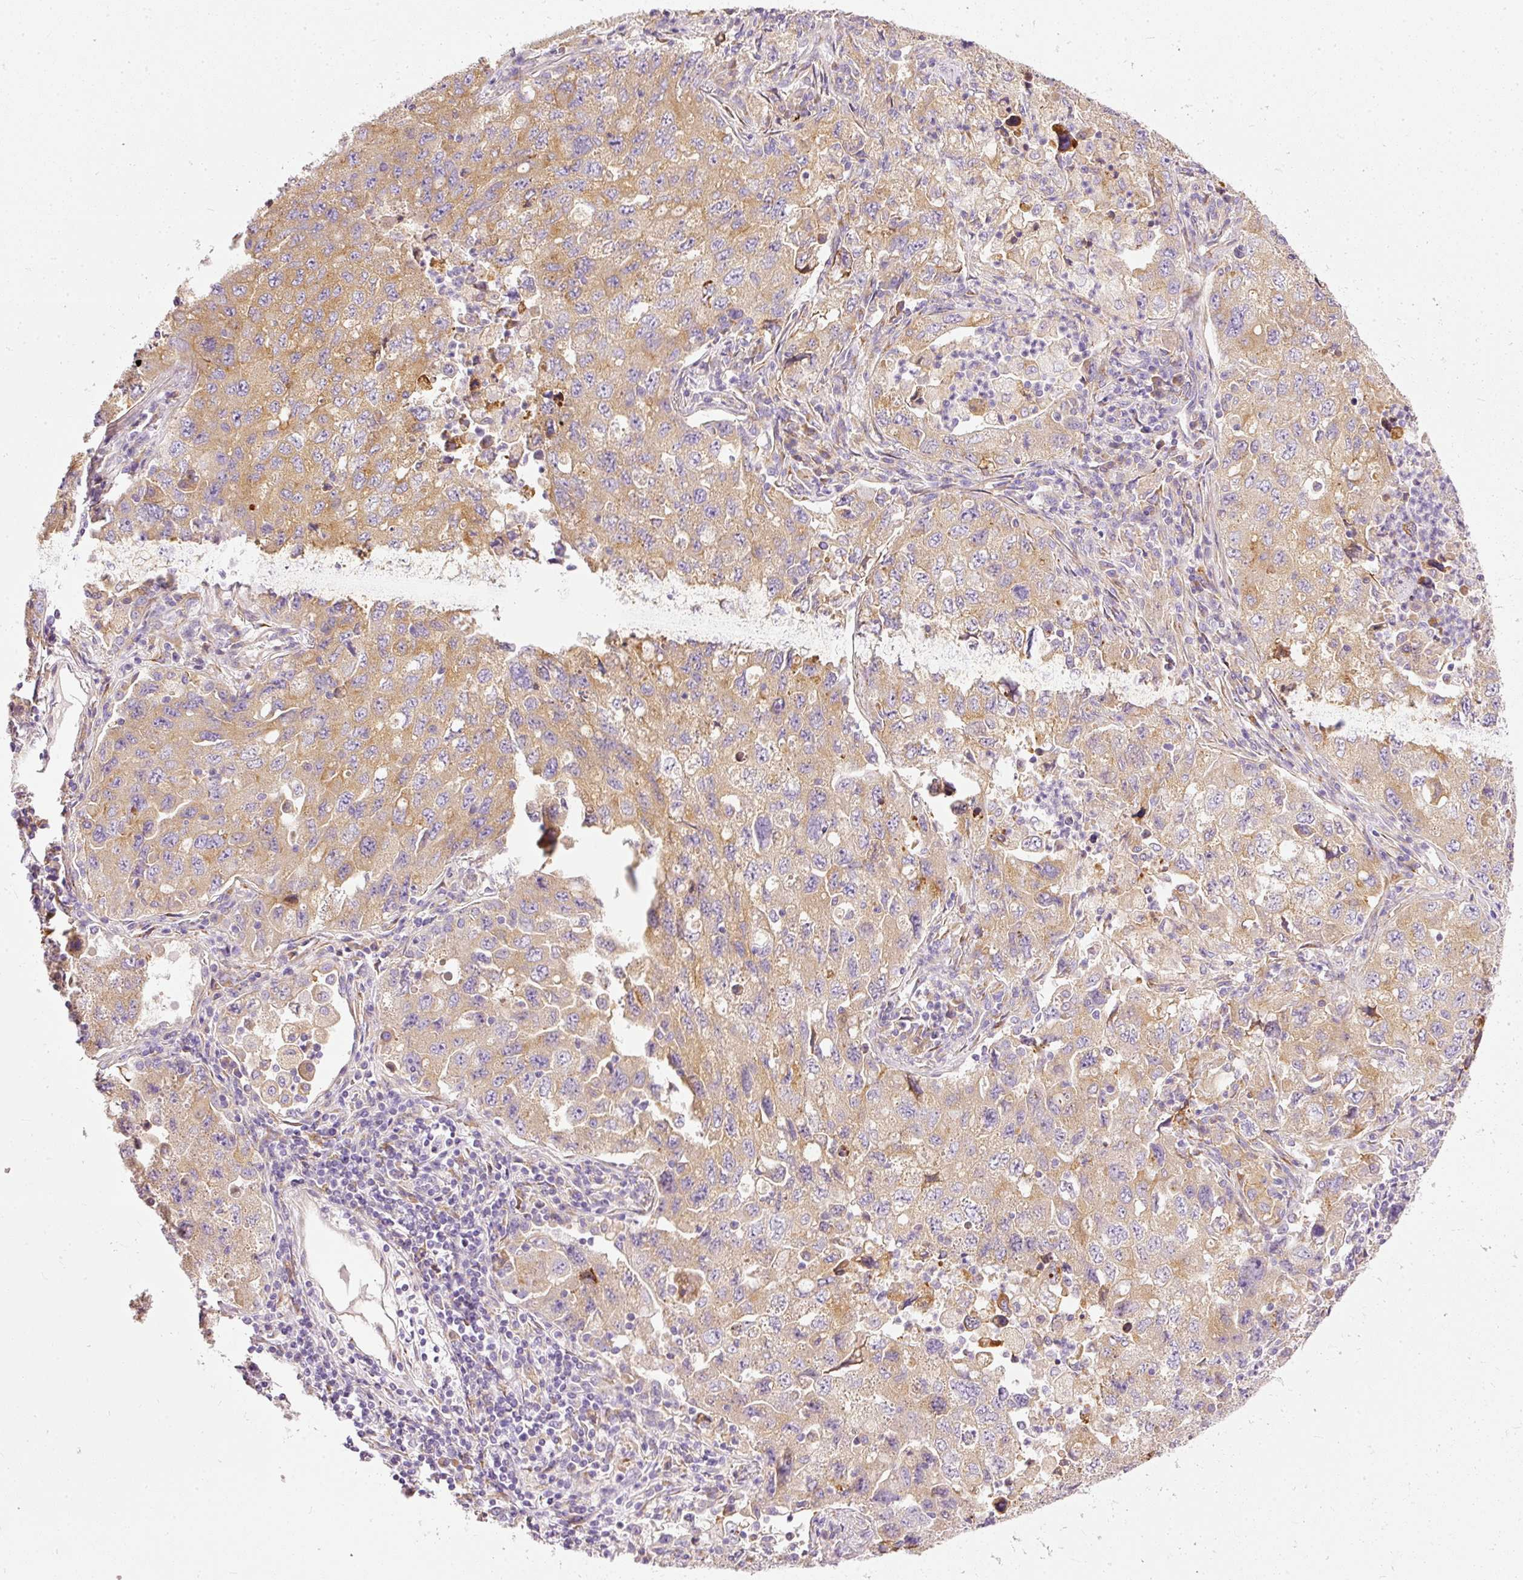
{"staining": {"intensity": "moderate", "quantity": ">75%", "location": "cytoplasmic/membranous"}, "tissue": "lung cancer", "cell_type": "Tumor cells", "image_type": "cancer", "snomed": [{"axis": "morphology", "description": "Adenocarcinoma, NOS"}, {"axis": "topography", "description": "Lung"}], "caption": "The photomicrograph shows a brown stain indicating the presence of a protein in the cytoplasmic/membranous of tumor cells in lung adenocarcinoma.", "gene": "PAQR9", "patient": {"sex": "female", "age": 57}}